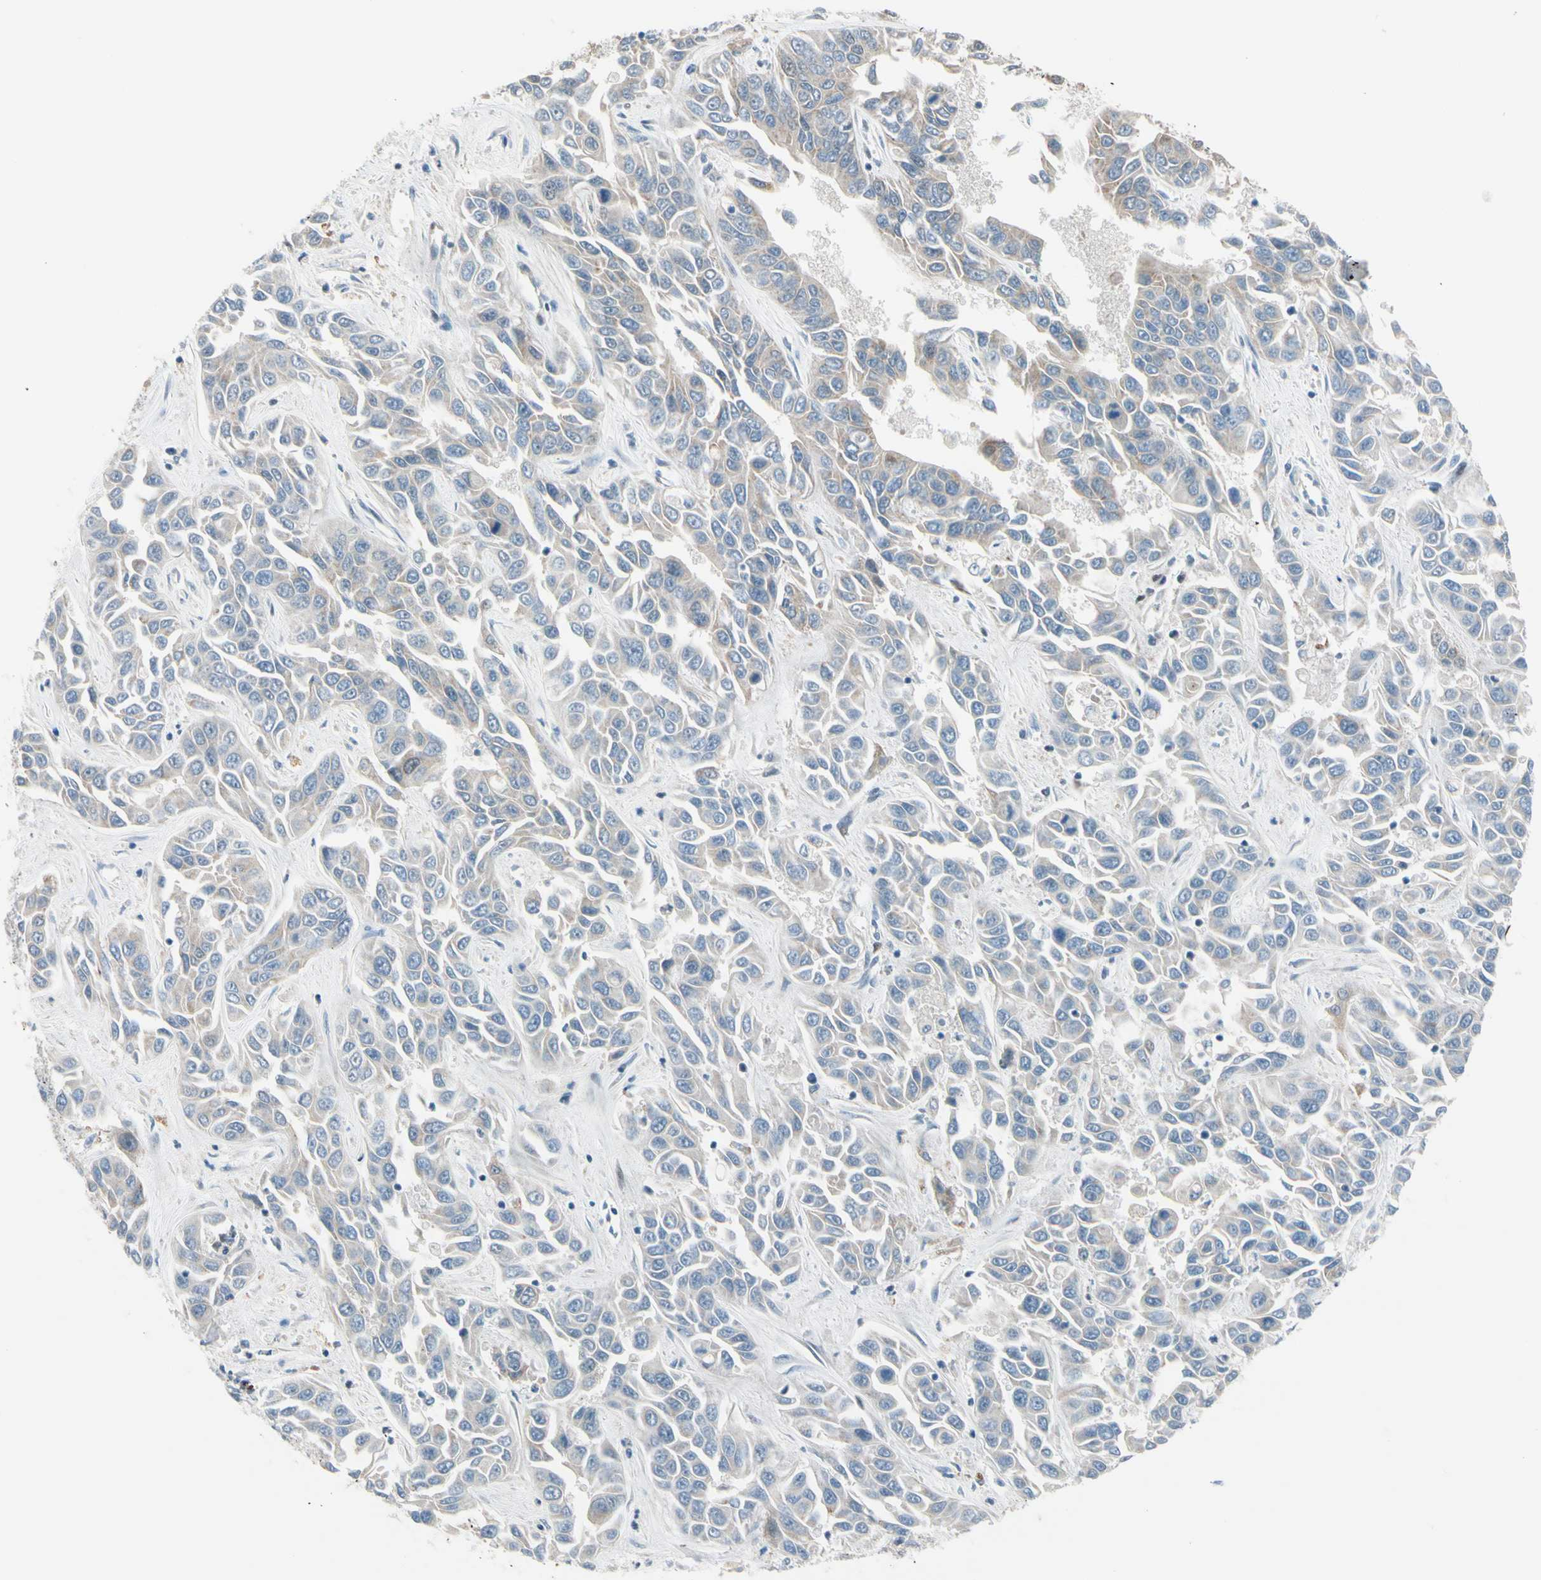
{"staining": {"intensity": "negative", "quantity": "none", "location": "none"}, "tissue": "liver cancer", "cell_type": "Tumor cells", "image_type": "cancer", "snomed": [{"axis": "morphology", "description": "Cholangiocarcinoma"}, {"axis": "topography", "description": "Liver"}], "caption": "Immunohistochemistry (IHC) of liver cancer shows no positivity in tumor cells.", "gene": "CFAP36", "patient": {"sex": "female", "age": 52}}